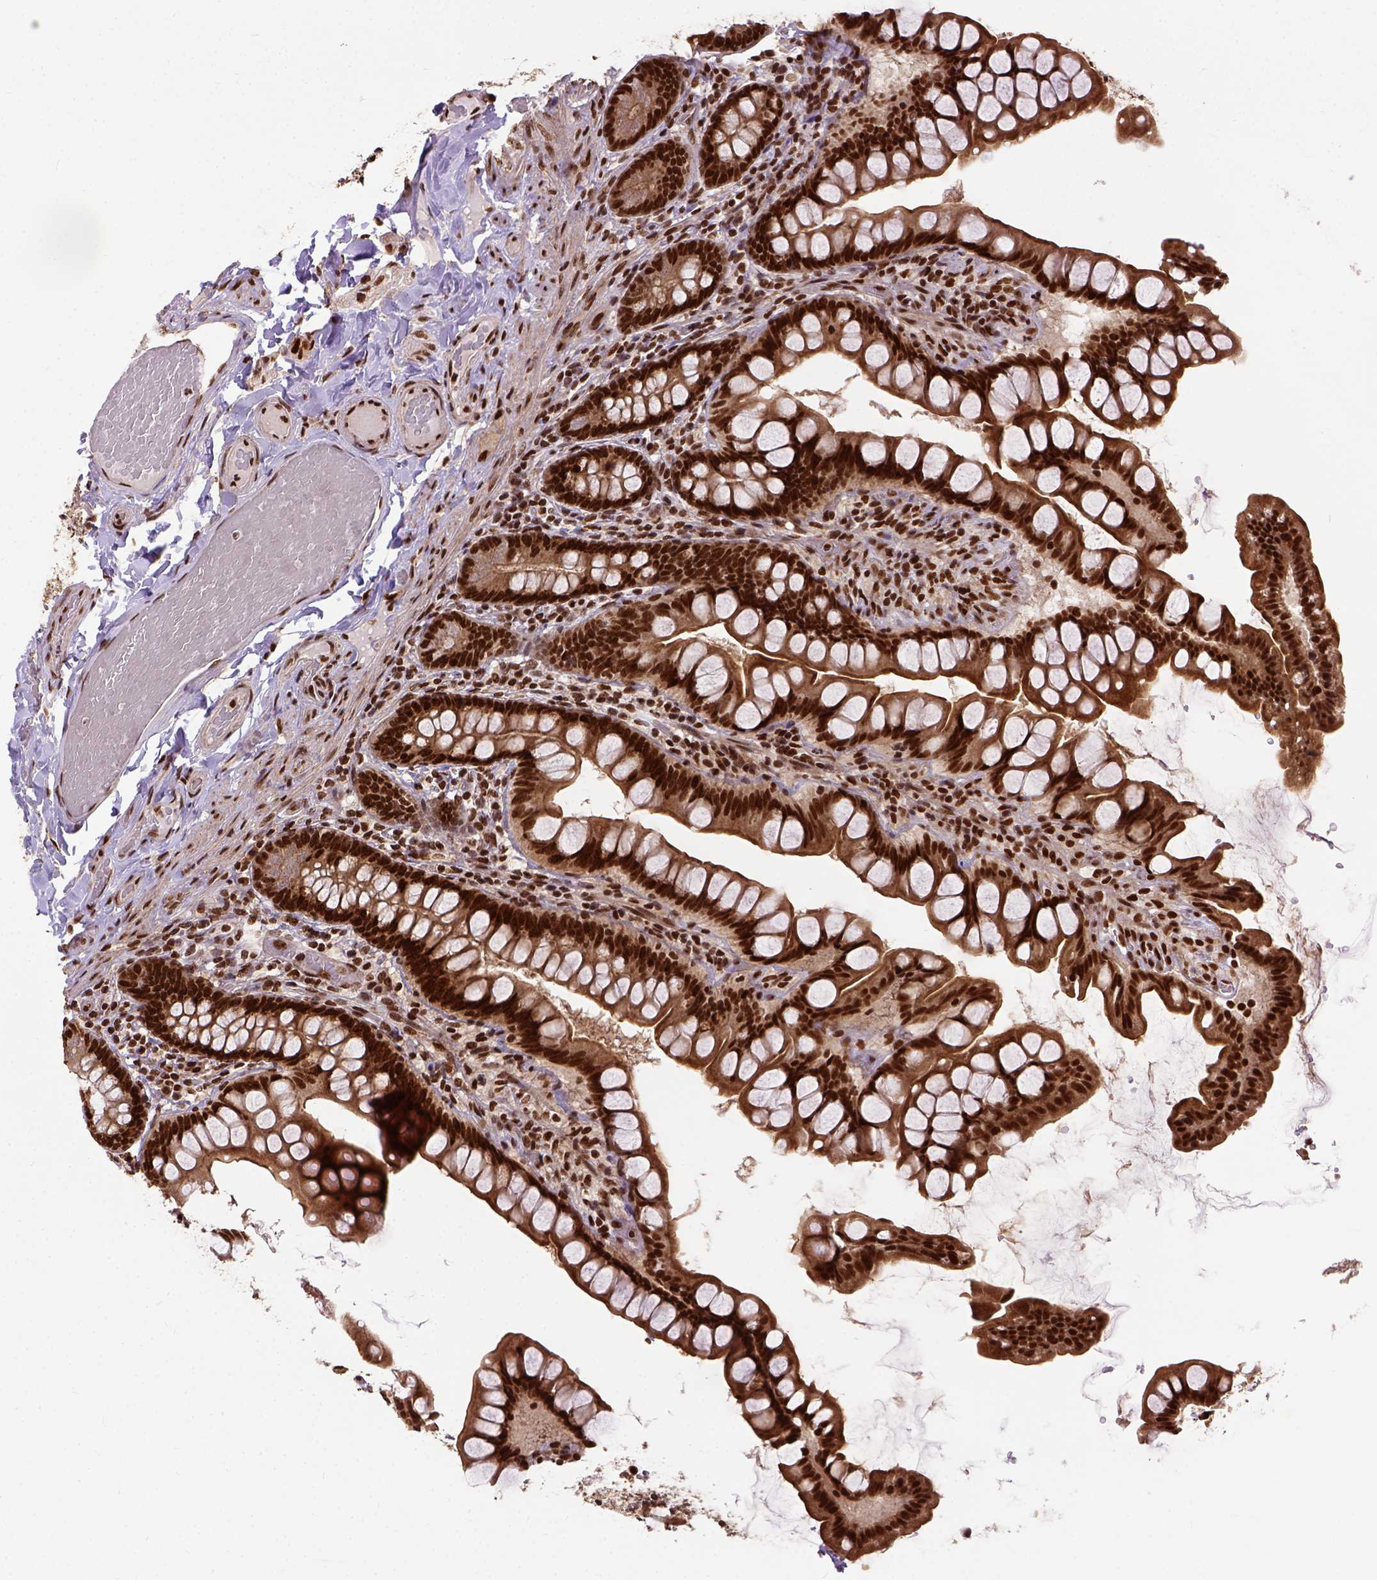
{"staining": {"intensity": "strong", "quantity": ">75%", "location": "nuclear"}, "tissue": "small intestine", "cell_type": "Glandular cells", "image_type": "normal", "snomed": [{"axis": "morphology", "description": "Normal tissue, NOS"}, {"axis": "topography", "description": "Small intestine"}], "caption": "Protein expression analysis of benign small intestine reveals strong nuclear staining in about >75% of glandular cells.", "gene": "NACC1", "patient": {"sex": "male", "age": 70}}